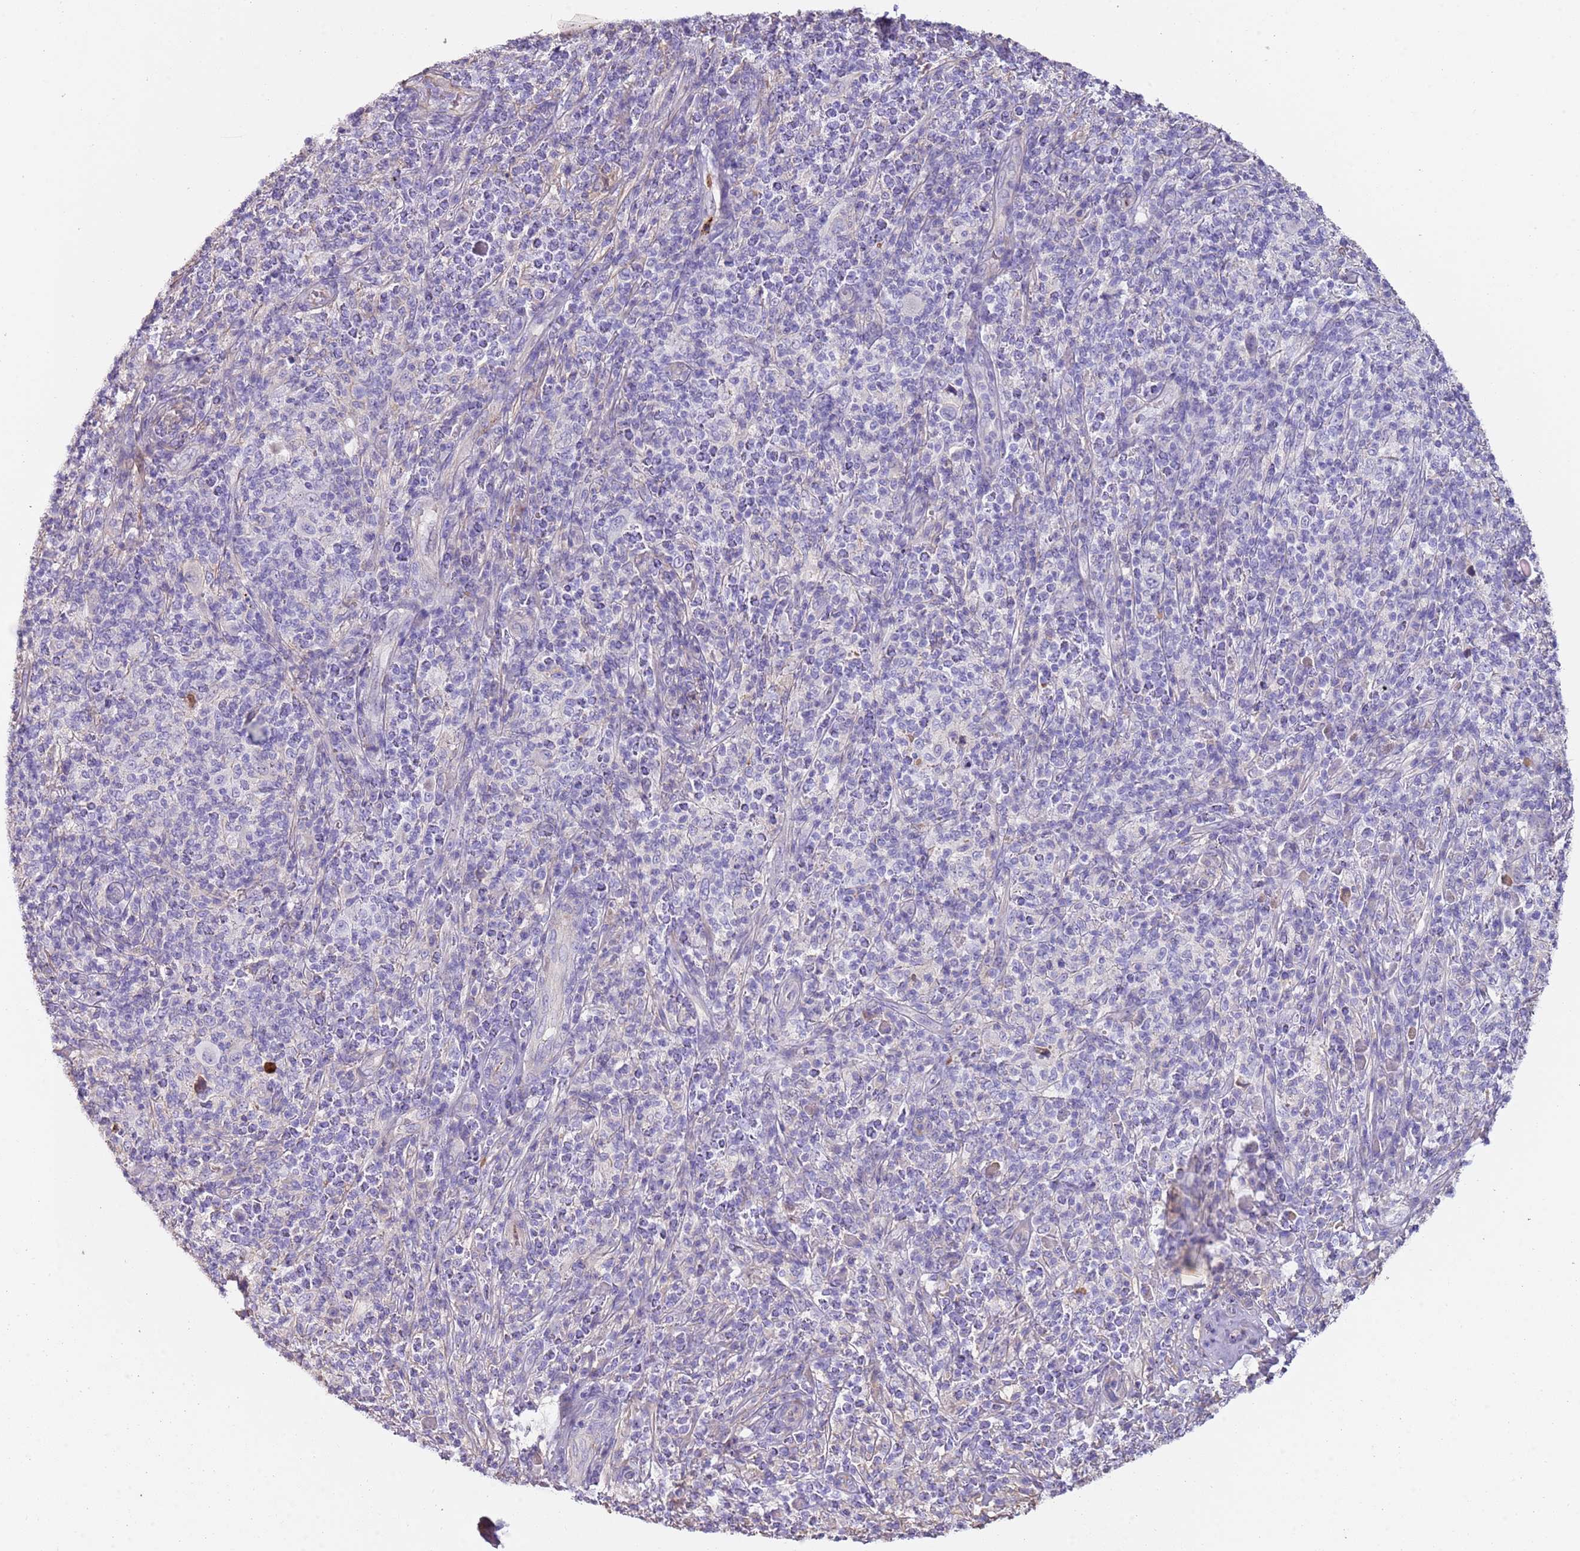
{"staining": {"intensity": "negative", "quantity": "none", "location": "none"}, "tissue": "melanoma", "cell_type": "Tumor cells", "image_type": "cancer", "snomed": [{"axis": "morphology", "description": "Malignant melanoma, NOS"}, {"axis": "topography", "description": "Skin"}], "caption": "This histopathology image is of melanoma stained with IHC to label a protein in brown with the nuclei are counter-stained blue. There is no staining in tumor cells.", "gene": "NBPF3", "patient": {"sex": "male", "age": 66}}